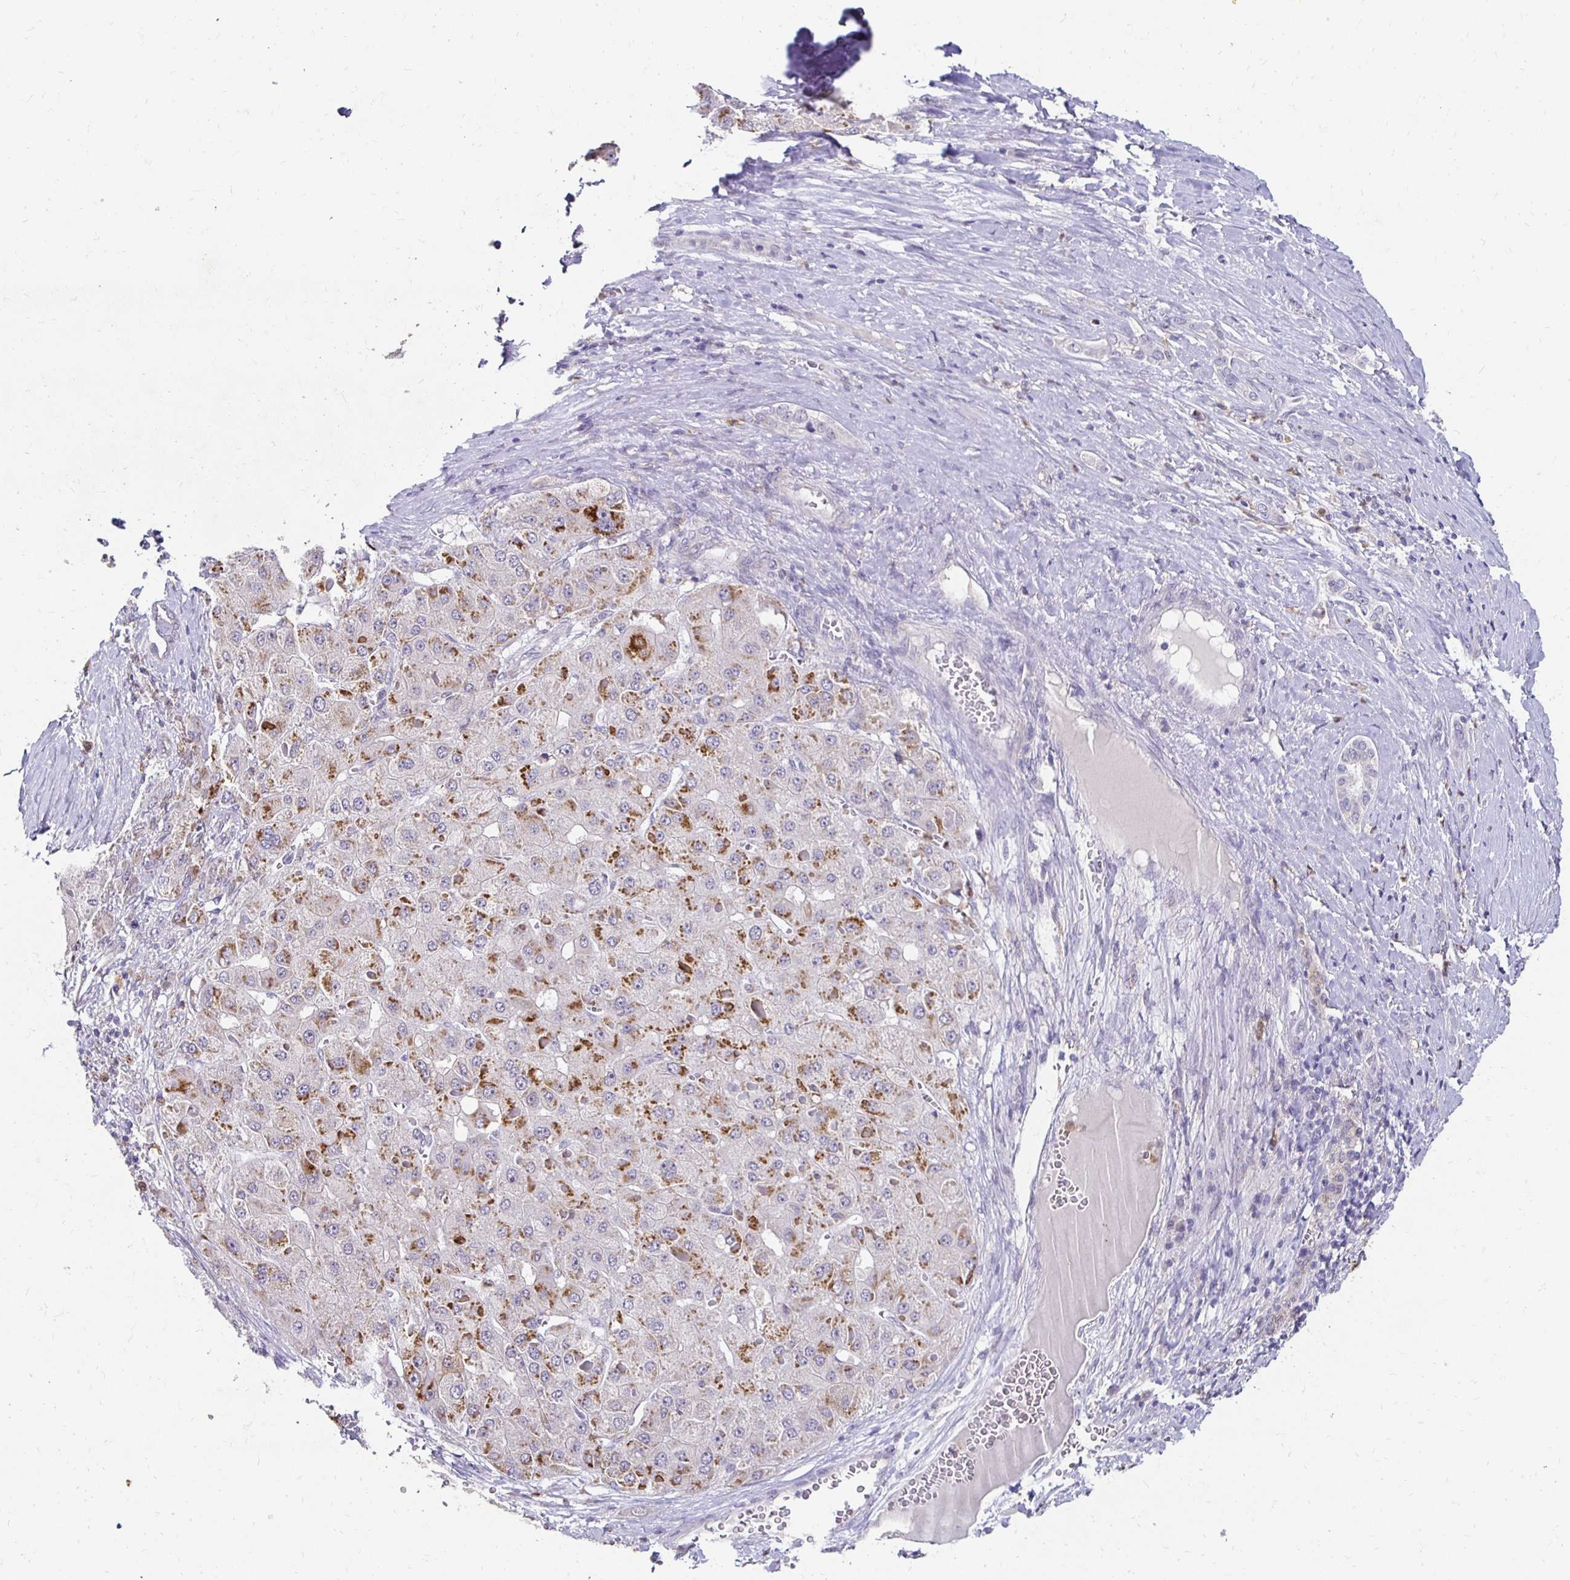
{"staining": {"intensity": "moderate", "quantity": "25%-75%", "location": "cytoplasmic/membranous"}, "tissue": "liver cancer", "cell_type": "Tumor cells", "image_type": "cancer", "snomed": [{"axis": "morphology", "description": "Carcinoma, Hepatocellular, NOS"}, {"axis": "topography", "description": "Liver"}], "caption": "Tumor cells demonstrate moderate cytoplasmic/membranous expression in about 25%-75% of cells in liver cancer (hepatocellular carcinoma).", "gene": "GK2", "patient": {"sex": "female", "age": 73}}